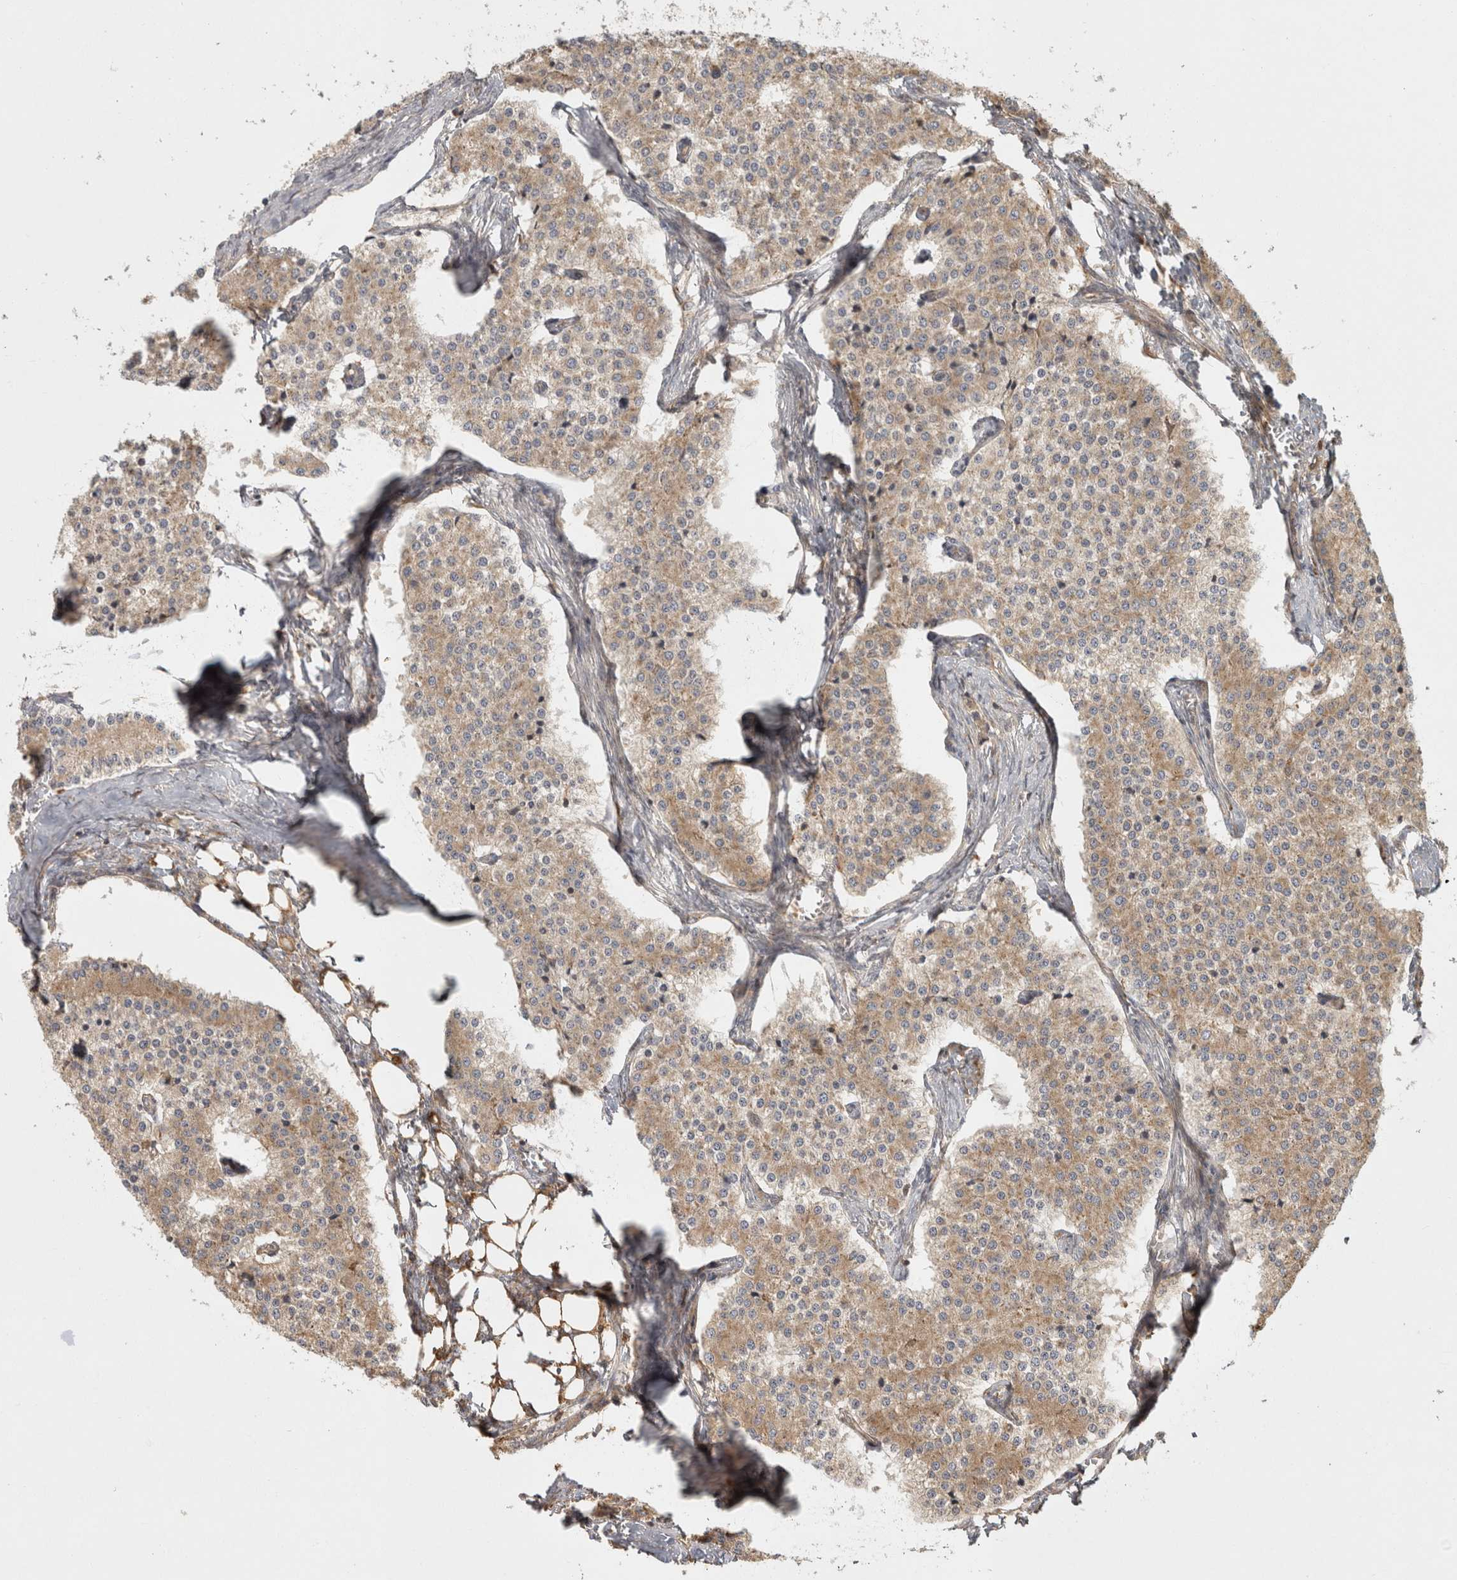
{"staining": {"intensity": "moderate", "quantity": ">75%", "location": "cytoplasmic/membranous"}, "tissue": "carcinoid", "cell_type": "Tumor cells", "image_type": "cancer", "snomed": [{"axis": "morphology", "description": "Carcinoid, malignant, NOS"}, {"axis": "topography", "description": "Colon"}], "caption": "The histopathology image demonstrates immunohistochemical staining of carcinoid (malignant). There is moderate cytoplasmic/membranous positivity is appreciated in approximately >75% of tumor cells.", "gene": "CAMSAP2", "patient": {"sex": "female", "age": 52}}